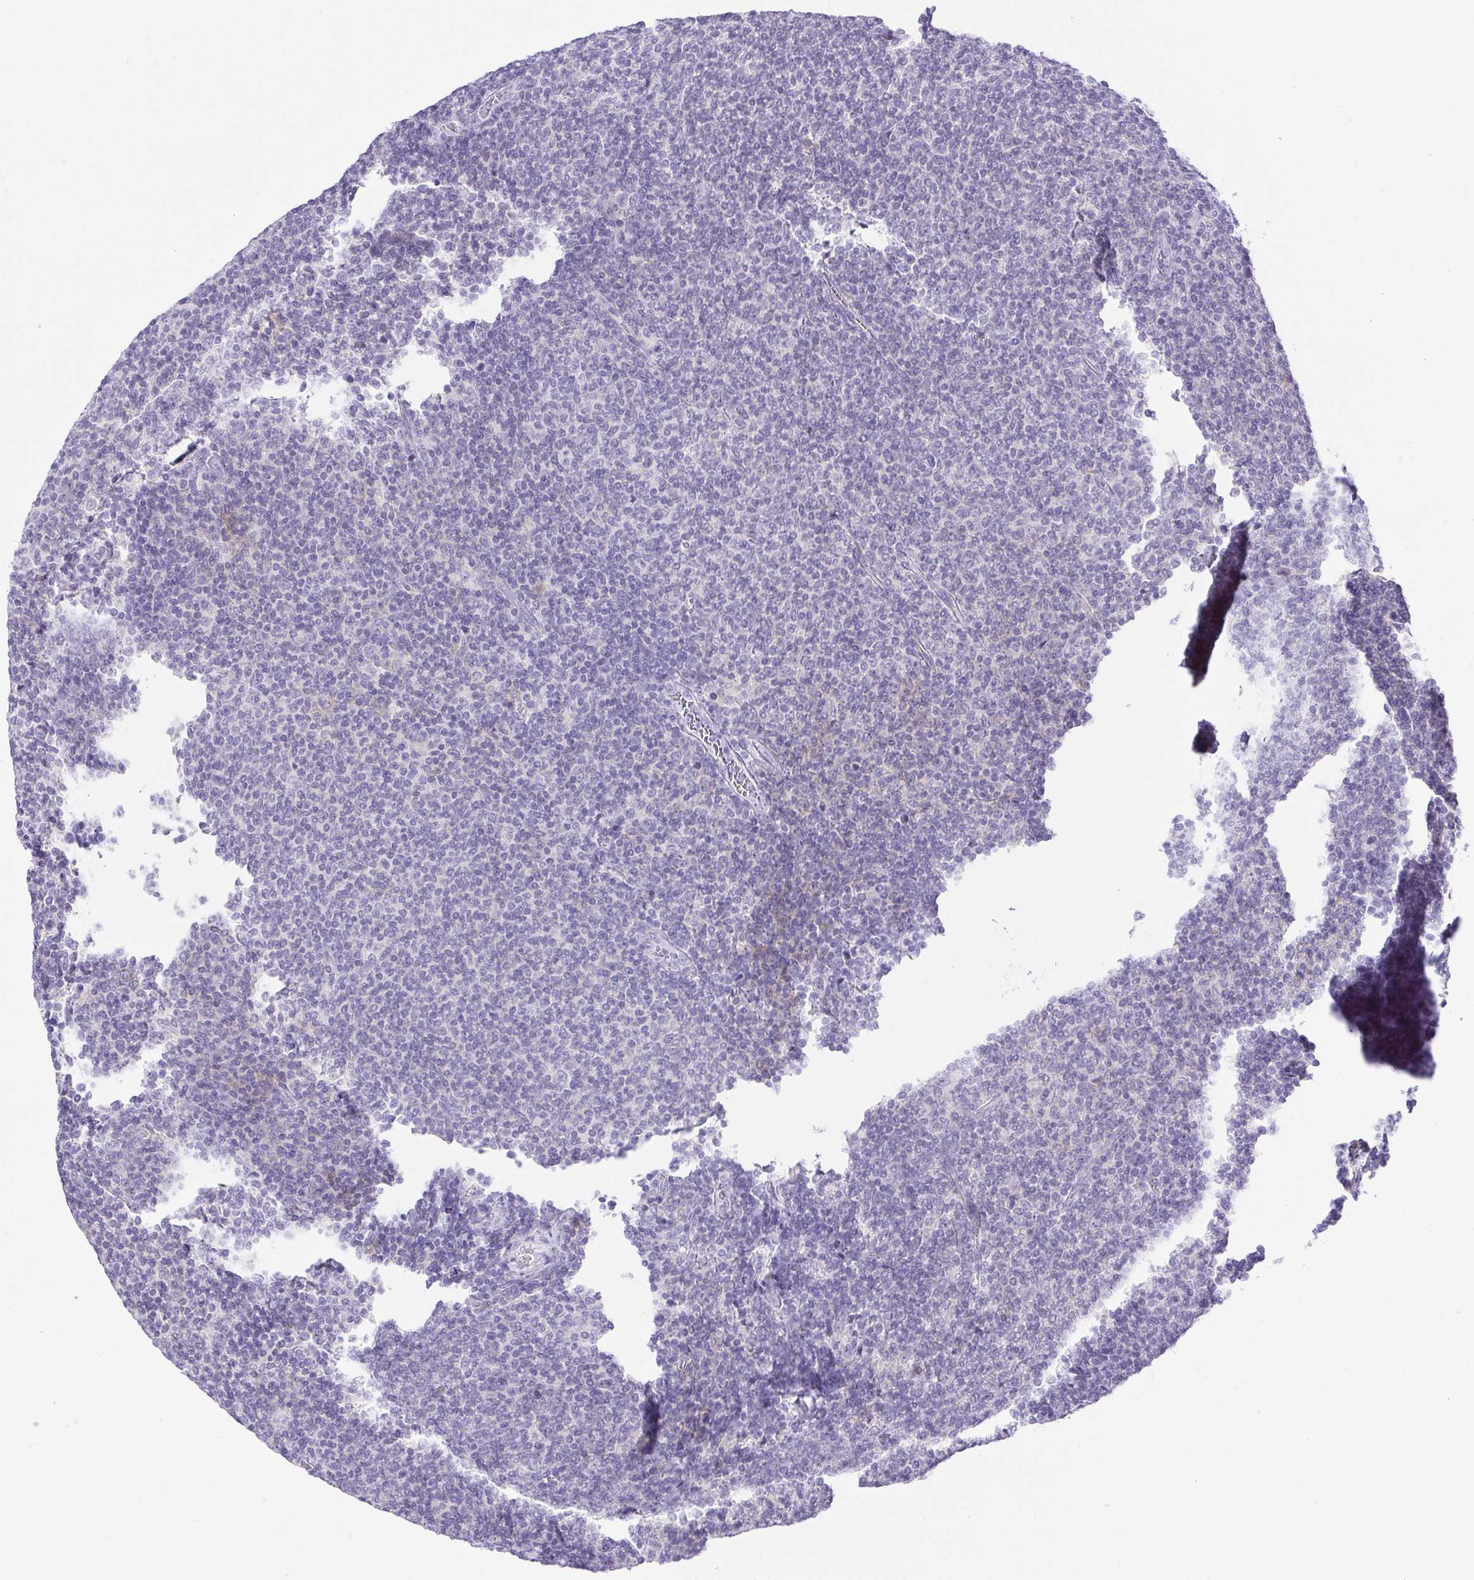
{"staining": {"intensity": "negative", "quantity": "none", "location": "none"}, "tissue": "lymphoma", "cell_type": "Tumor cells", "image_type": "cancer", "snomed": [{"axis": "morphology", "description": "Malignant lymphoma, non-Hodgkin's type, Low grade"}, {"axis": "topography", "description": "Lymph node"}], "caption": "The micrograph exhibits no significant expression in tumor cells of lymphoma.", "gene": "HLA-G", "patient": {"sex": "male", "age": 52}}